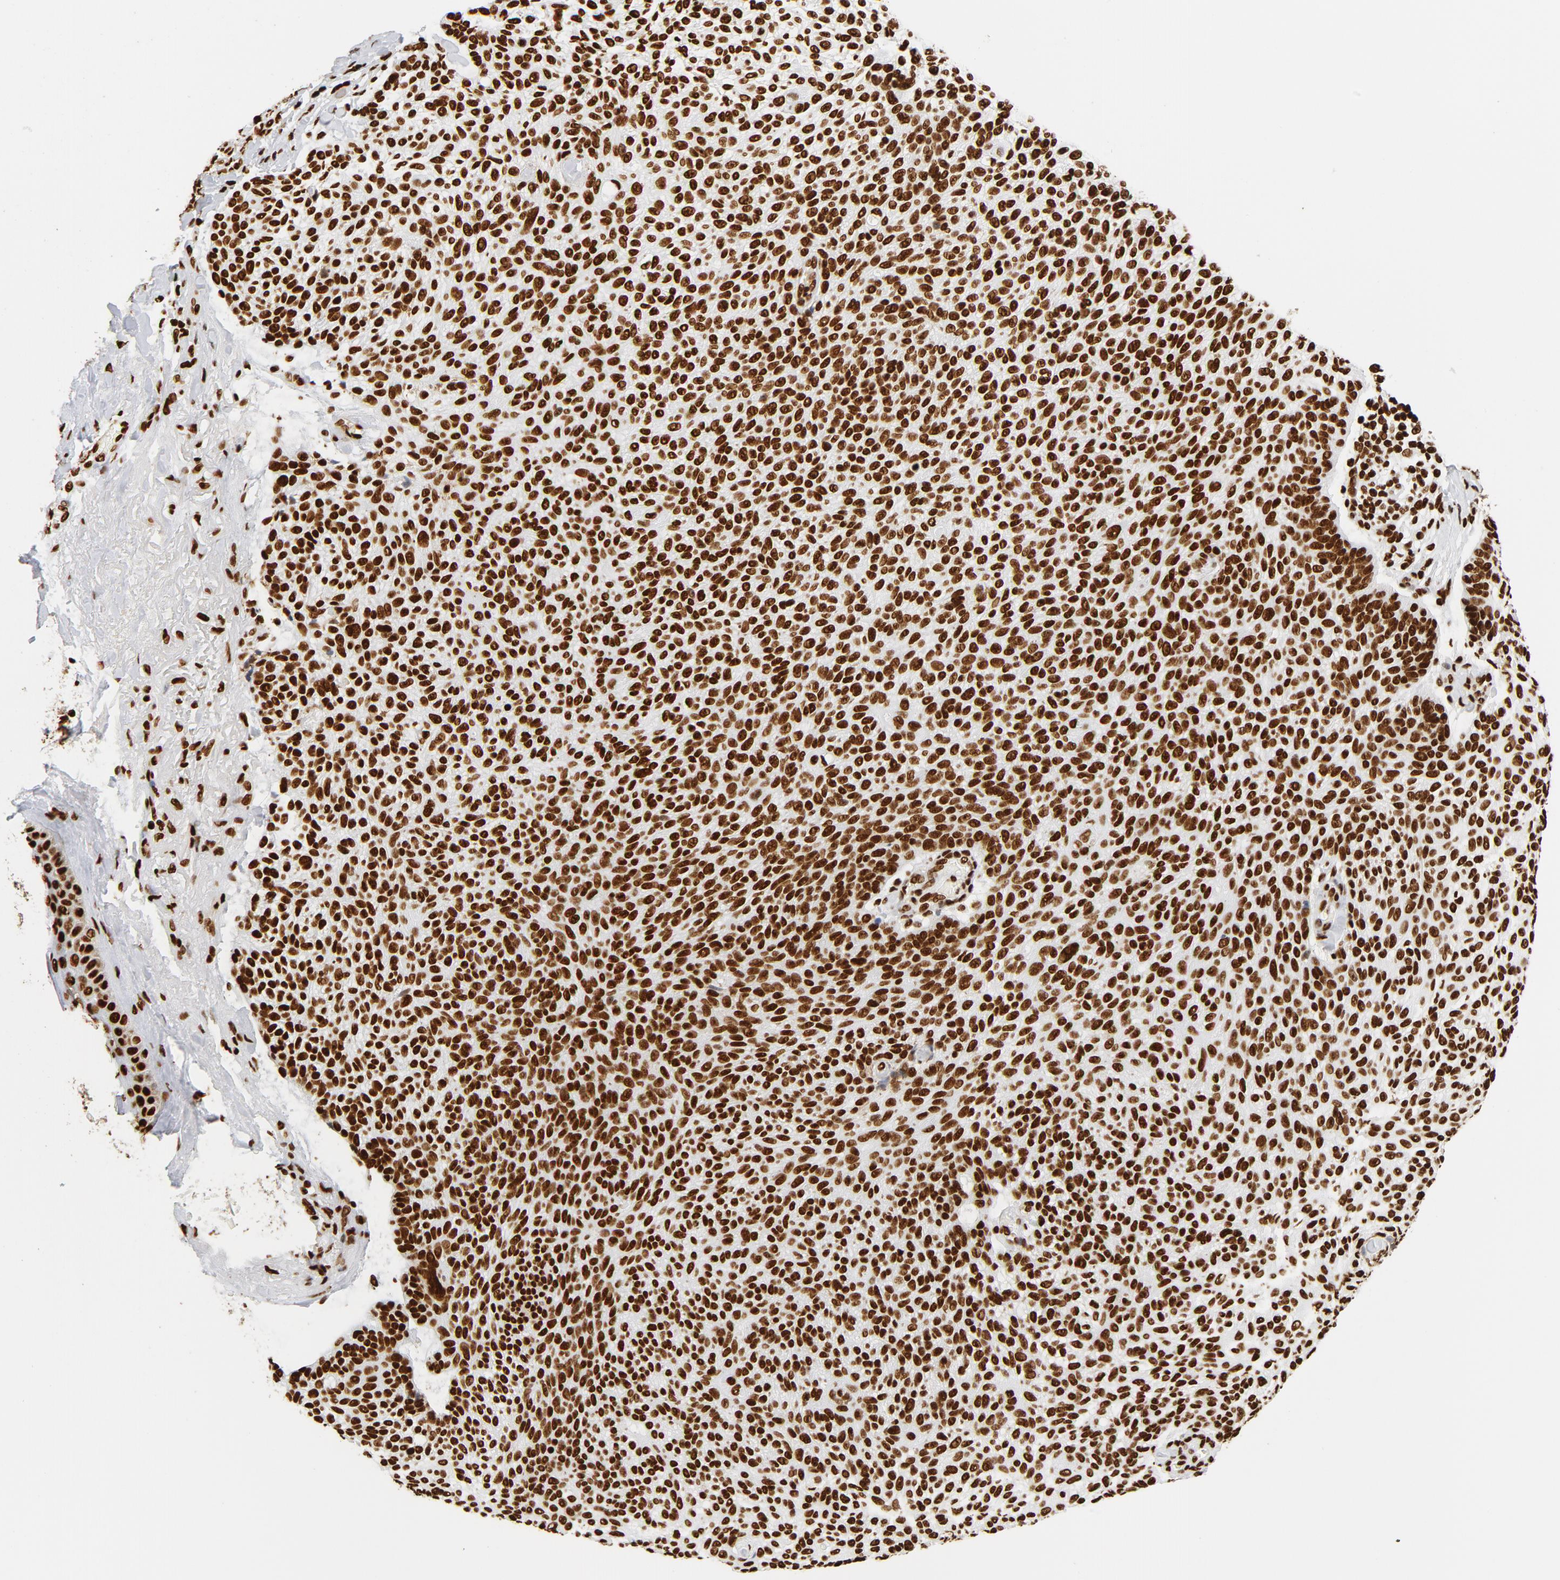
{"staining": {"intensity": "strong", "quantity": ">75%", "location": "nuclear"}, "tissue": "skin cancer", "cell_type": "Tumor cells", "image_type": "cancer", "snomed": [{"axis": "morphology", "description": "Normal tissue, NOS"}, {"axis": "morphology", "description": "Basal cell carcinoma"}, {"axis": "topography", "description": "Skin"}], "caption": "Human skin cancer stained with a brown dye reveals strong nuclear positive expression in about >75% of tumor cells.", "gene": "XRCC6", "patient": {"sex": "female", "age": 70}}